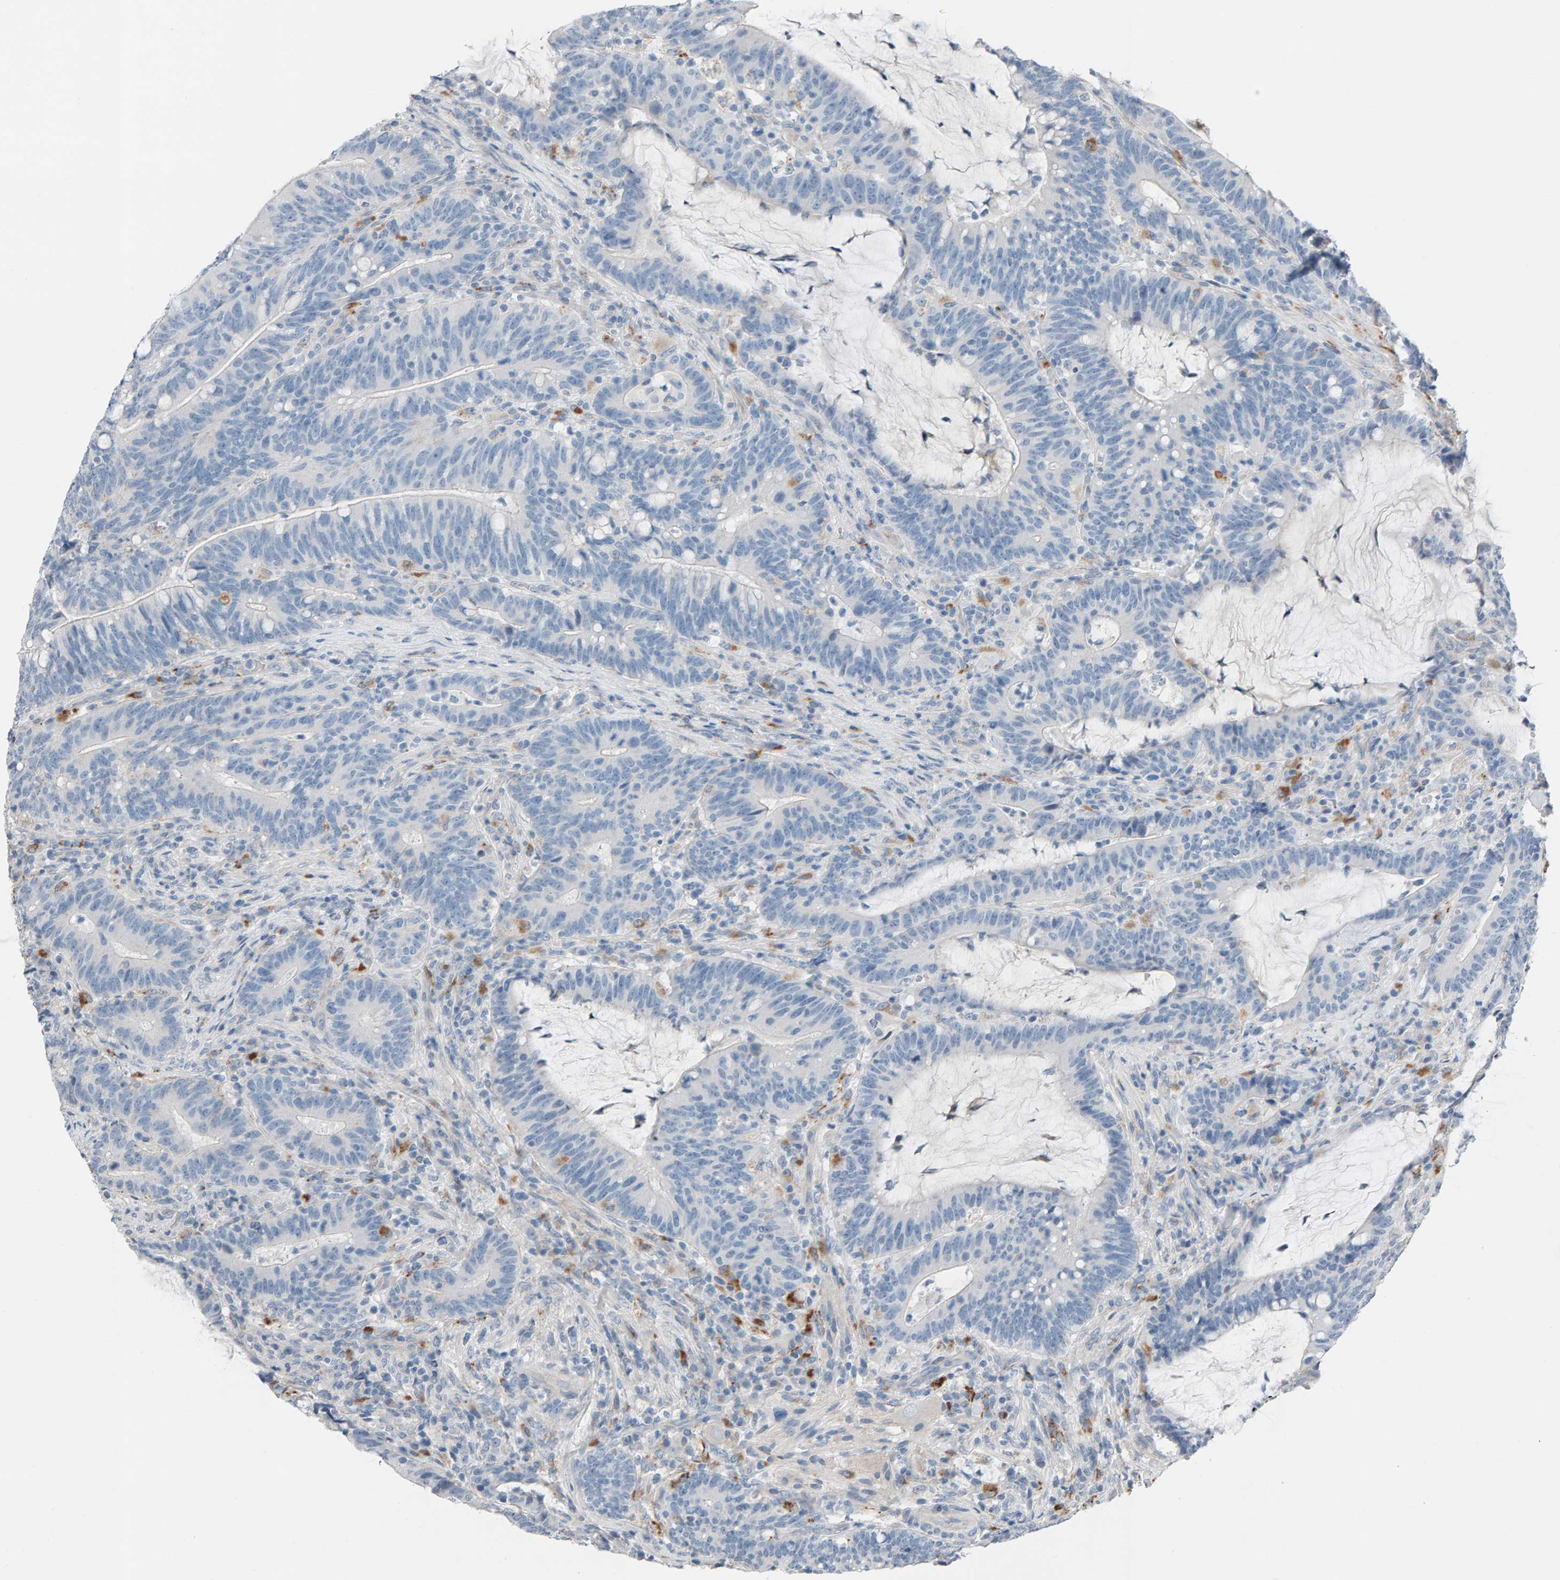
{"staining": {"intensity": "negative", "quantity": "none", "location": "none"}, "tissue": "colorectal cancer", "cell_type": "Tumor cells", "image_type": "cancer", "snomed": [{"axis": "morphology", "description": "Adenocarcinoma, NOS"}, {"axis": "topography", "description": "Colon"}], "caption": "Tumor cells show no significant staining in colorectal cancer. Brightfield microscopy of immunohistochemistry stained with DAB (3,3'-diaminobenzidine) (brown) and hematoxylin (blue), captured at high magnification.", "gene": "IPPK", "patient": {"sex": "female", "age": 66}}